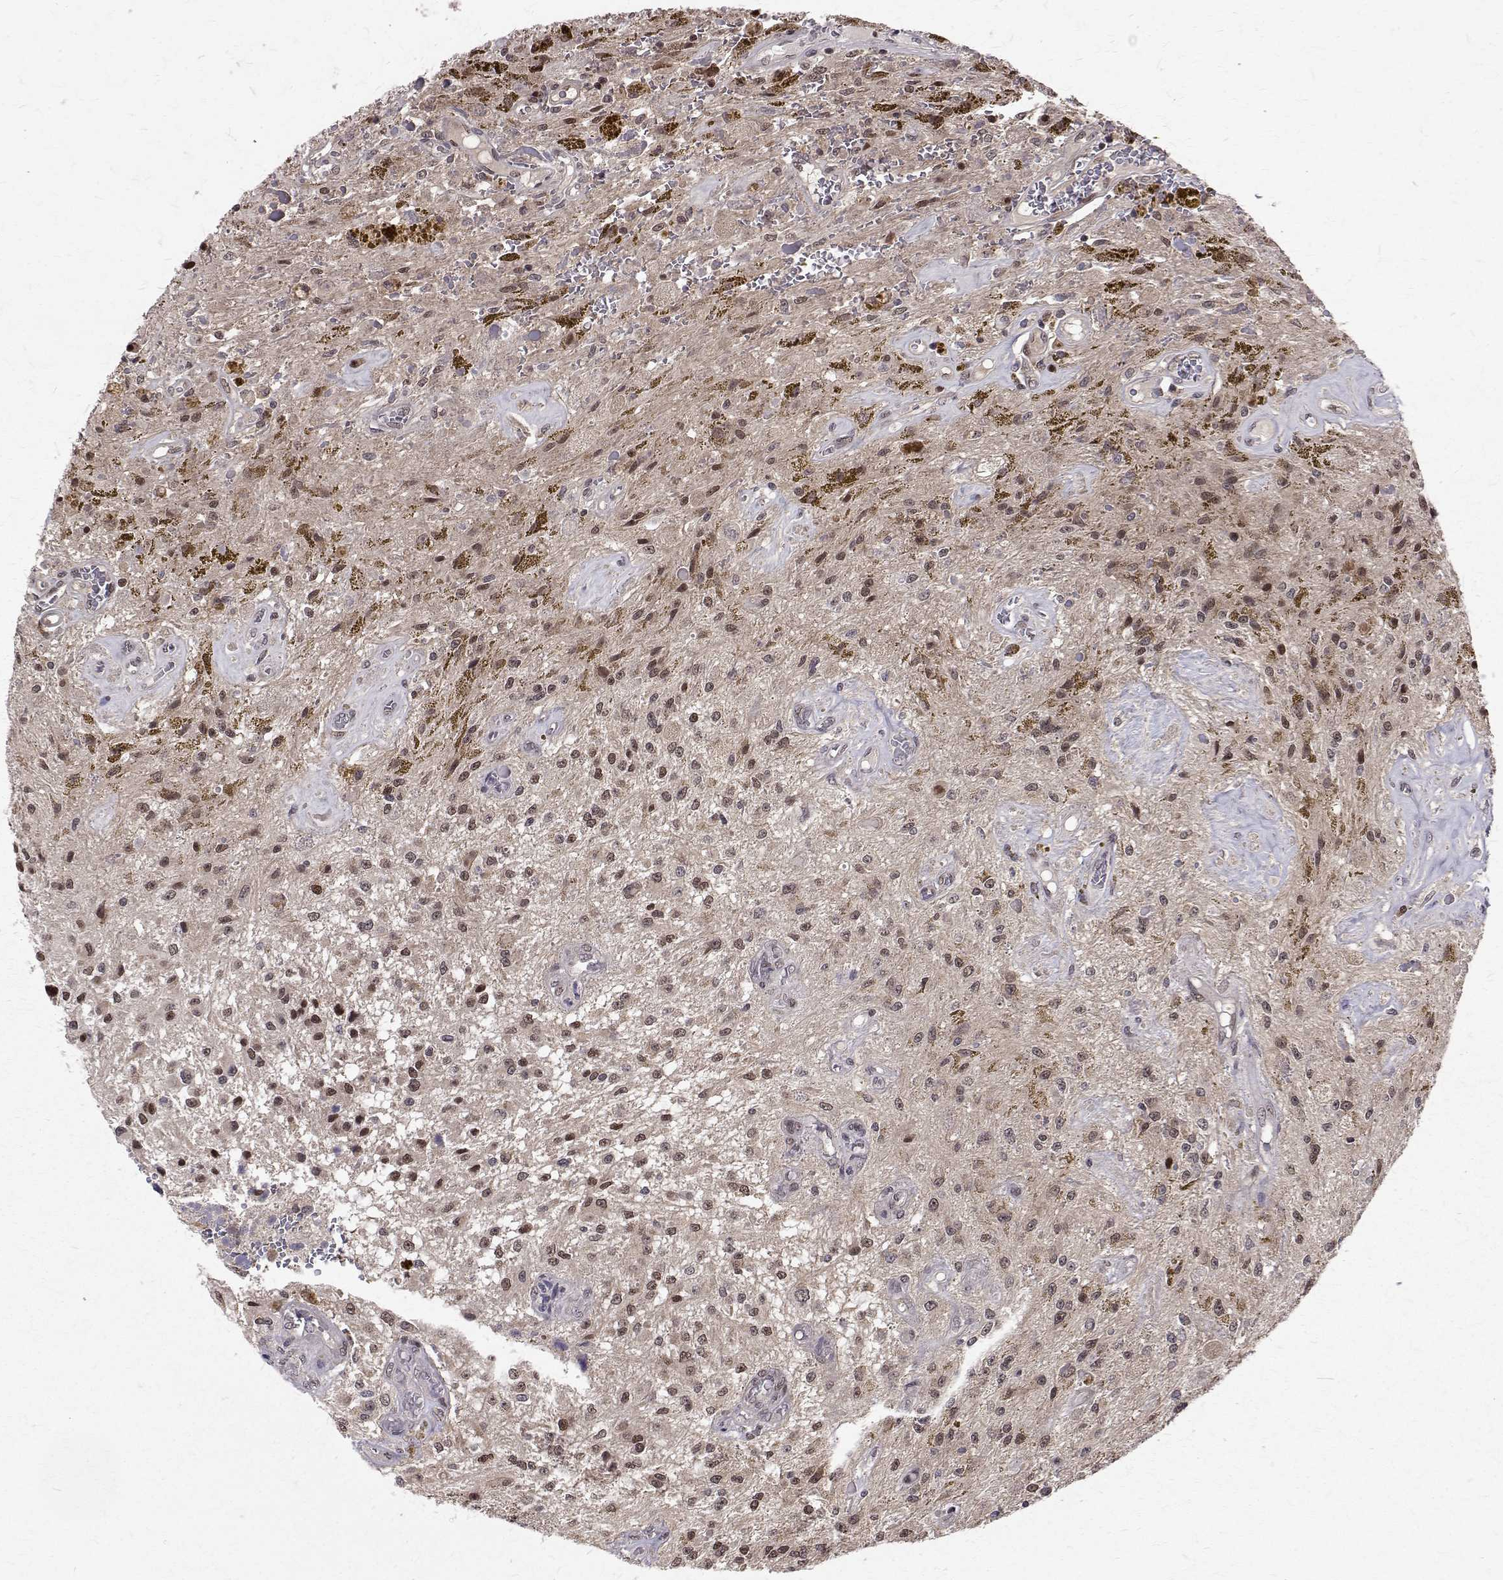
{"staining": {"intensity": "moderate", "quantity": "25%-75%", "location": "nuclear"}, "tissue": "glioma", "cell_type": "Tumor cells", "image_type": "cancer", "snomed": [{"axis": "morphology", "description": "Glioma, malignant, Low grade"}, {"axis": "topography", "description": "Cerebellum"}], "caption": "Brown immunohistochemical staining in glioma reveals moderate nuclear positivity in approximately 25%-75% of tumor cells.", "gene": "NIF3L1", "patient": {"sex": "female", "age": 14}}